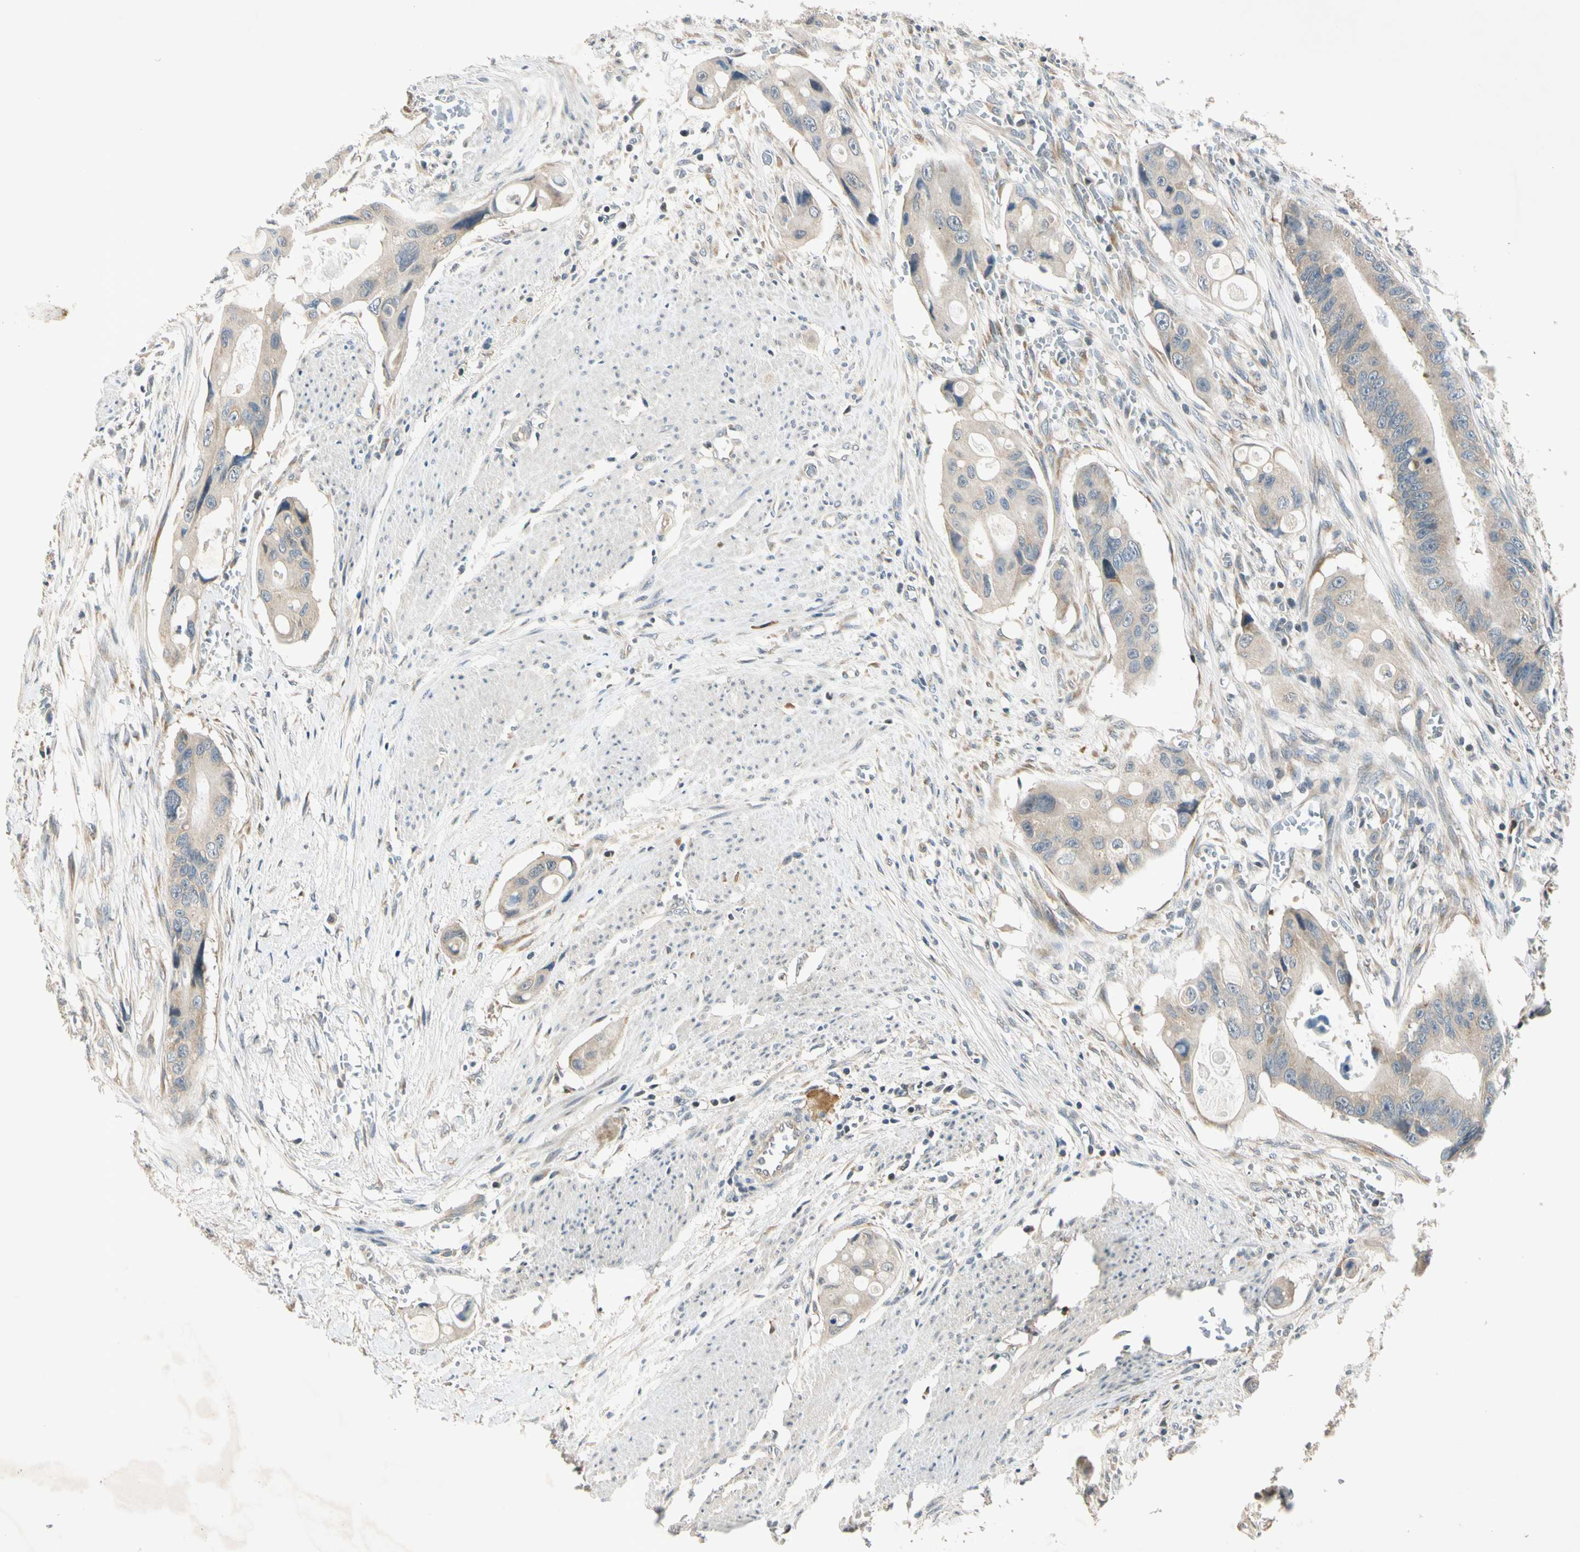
{"staining": {"intensity": "weak", "quantity": "25%-75%", "location": "cytoplasmic/membranous"}, "tissue": "colorectal cancer", "cell_type": "Tumor cells", "image_type": "cancer", "snomed": [{"axis": "morphology", "description": "Adenocarcinoma, NOS"}, {"axis": "topography", "description": "Colon"}], "caption": "Human colorectal cancer stained with a brown dye demonstrates weak cytoplasmic/membranous positive positivity in about 25%-75% of tumor cells.", "gene": "RPS6KB2", "patient": {"sex": "female", "age": 57}}